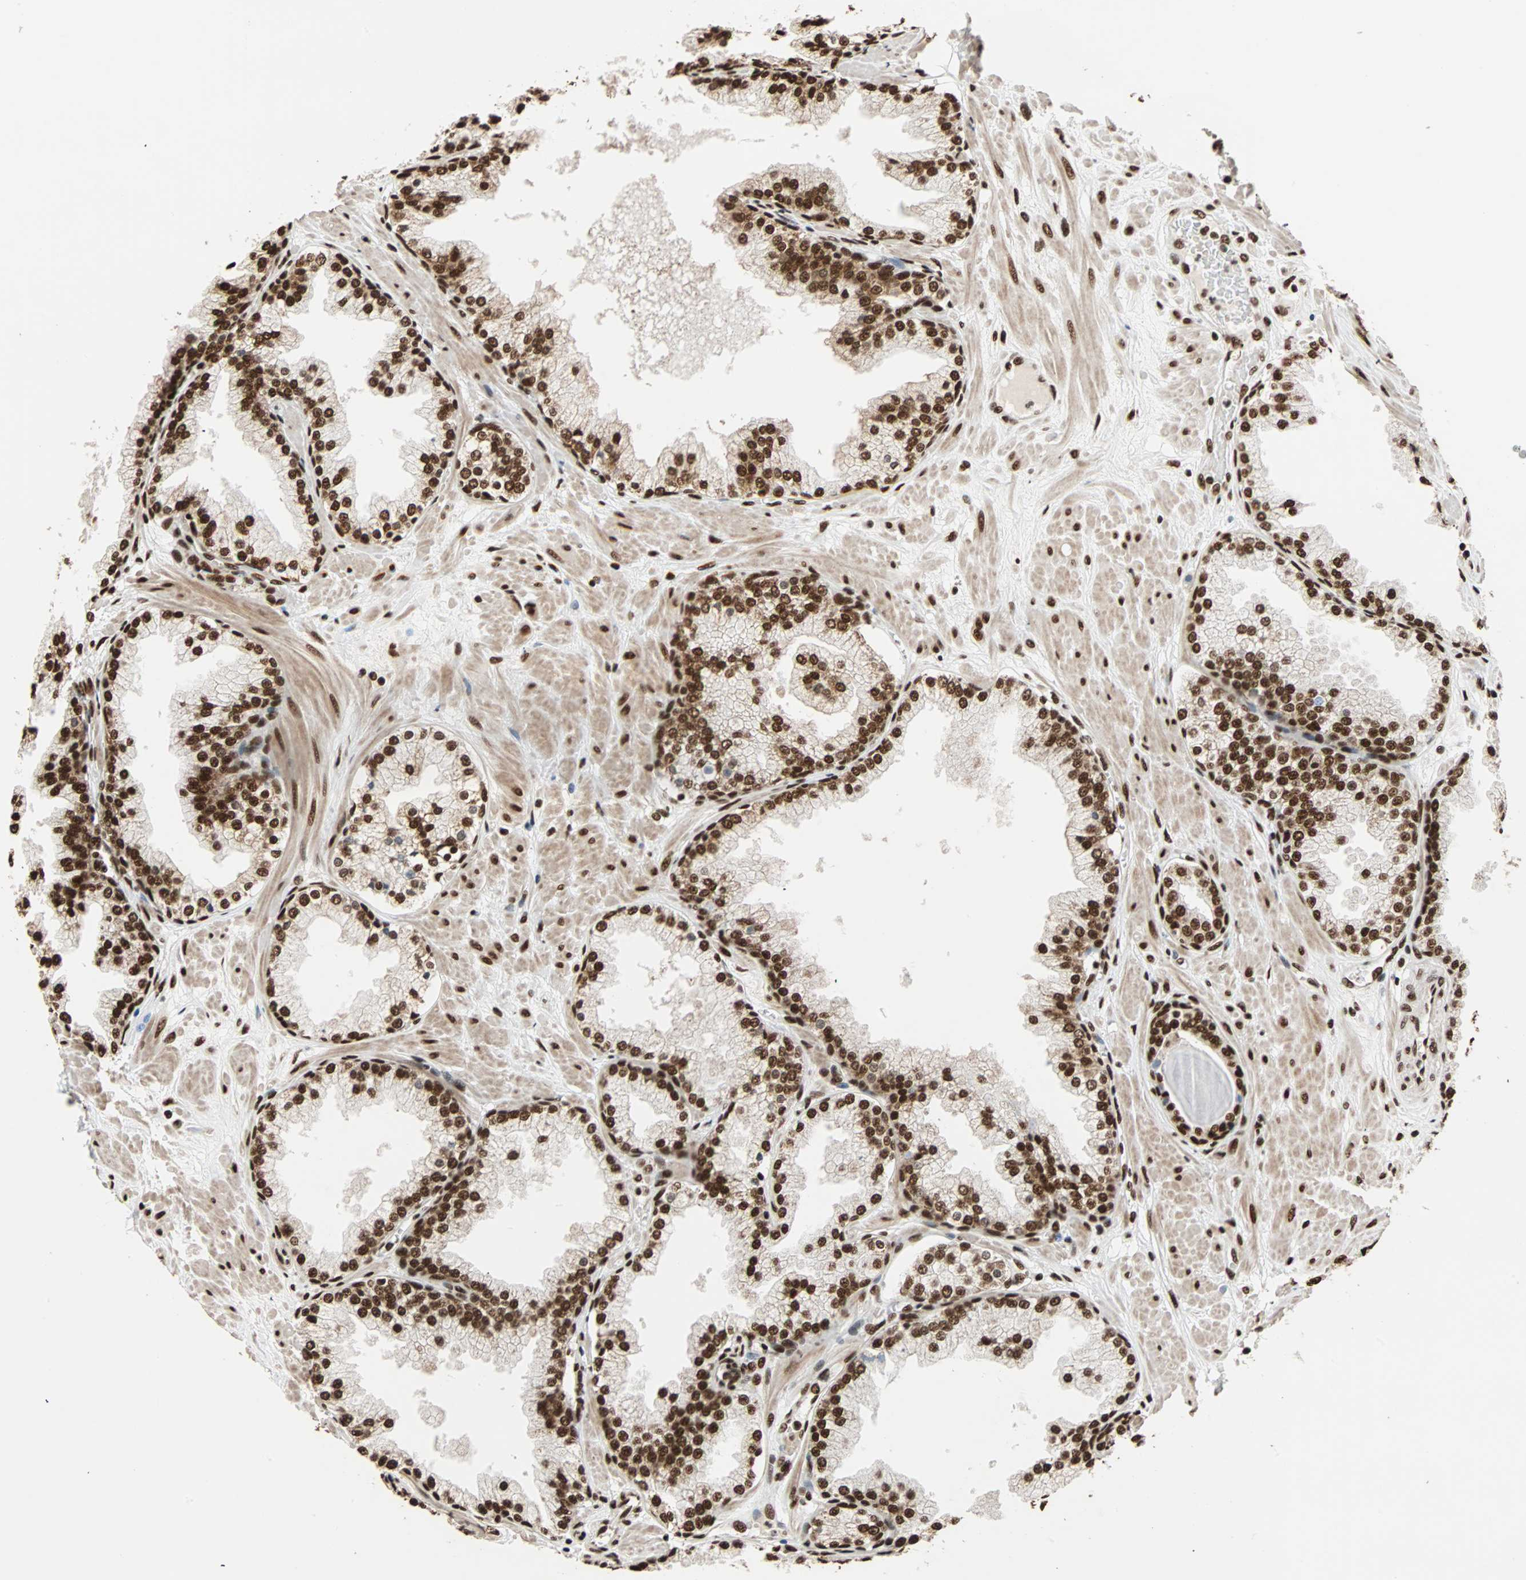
{"staining": {"intensity": "strong", "quantity": ">75%", "location": "nuclear"}, "tissue": "prostate", "cell_type": "Glandular cells", "image_type": "normal", "snomed": [{"axis": "morphology", "description": "Normal tissue, NOS"}, {"axis": "topography", "description": "Prostate"}], "caption": "Glandular cells show high levels of strong nuclear staining in approximately >75% of cells in benign prostate. Ihc stains the protein of interest in brown and the nuclei are stained blue.", "gene": "ILF2", "patient": {"sex": "male", "age": 51}}